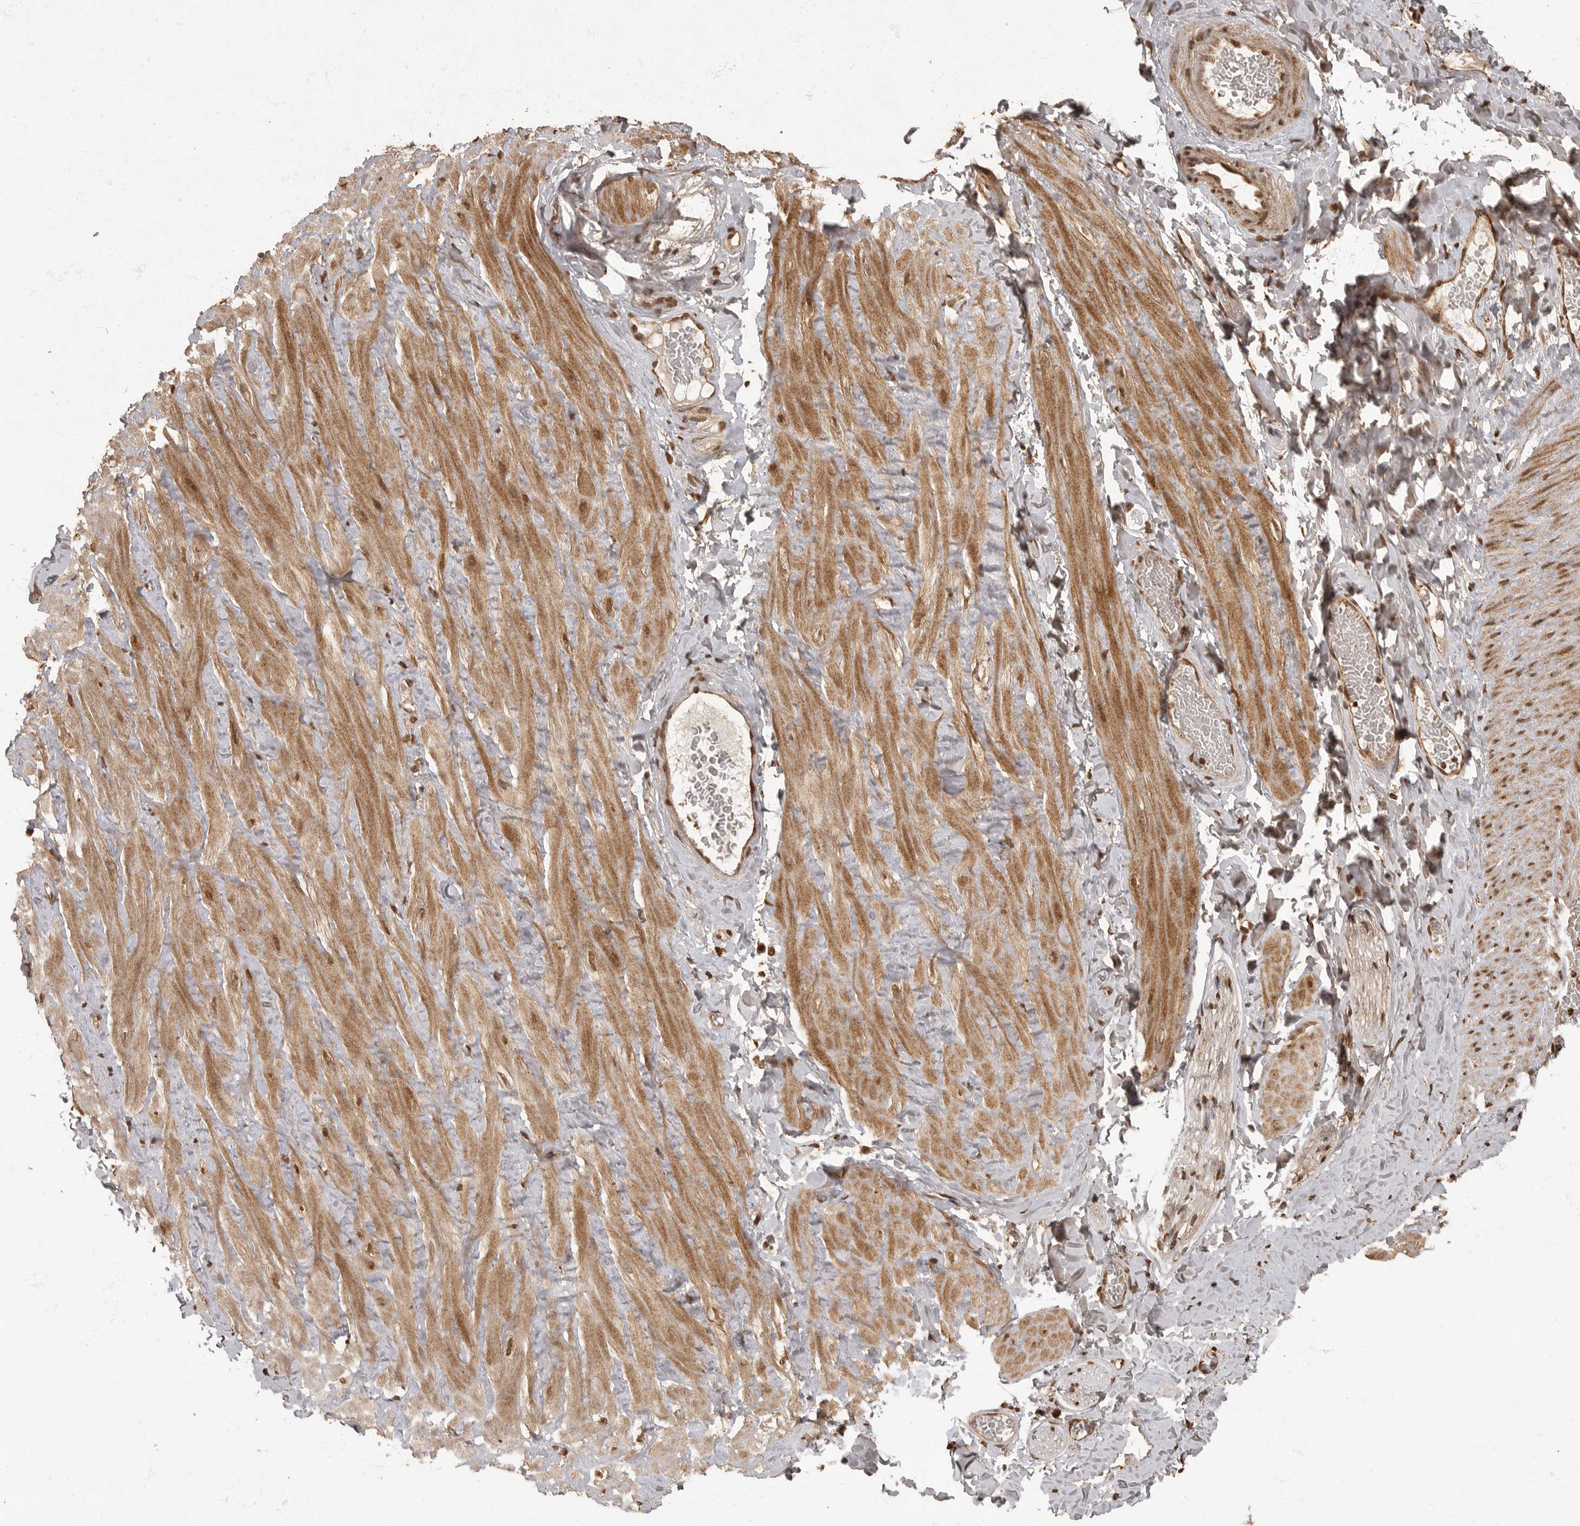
{"staining": {"intensity": "strong", "quantity": ">75%", "location": "cytoplasmic/membranous"}, "tissue": "adipose tissue", "cell_type": "Adipocytes", "image_type": "normal", "snomed": [{"axis": "morphology", "description": "Normal tissue, NOS"}, {"axis": "topography", "description": "Adipose tissue"}, {"axis": "topography", "description": "Vascular tissue"}, {"axis": "topography", "description": "Peripheral nerve tissue"}], "caption": "Strong cytoplasmic/membranous expression for a protein is appreciated in about >75% of adipocytes of benign adipose tissue using immunohistochemistry.", "gene": "MAFG", "patient": {"sex": "male", "age": 25}}